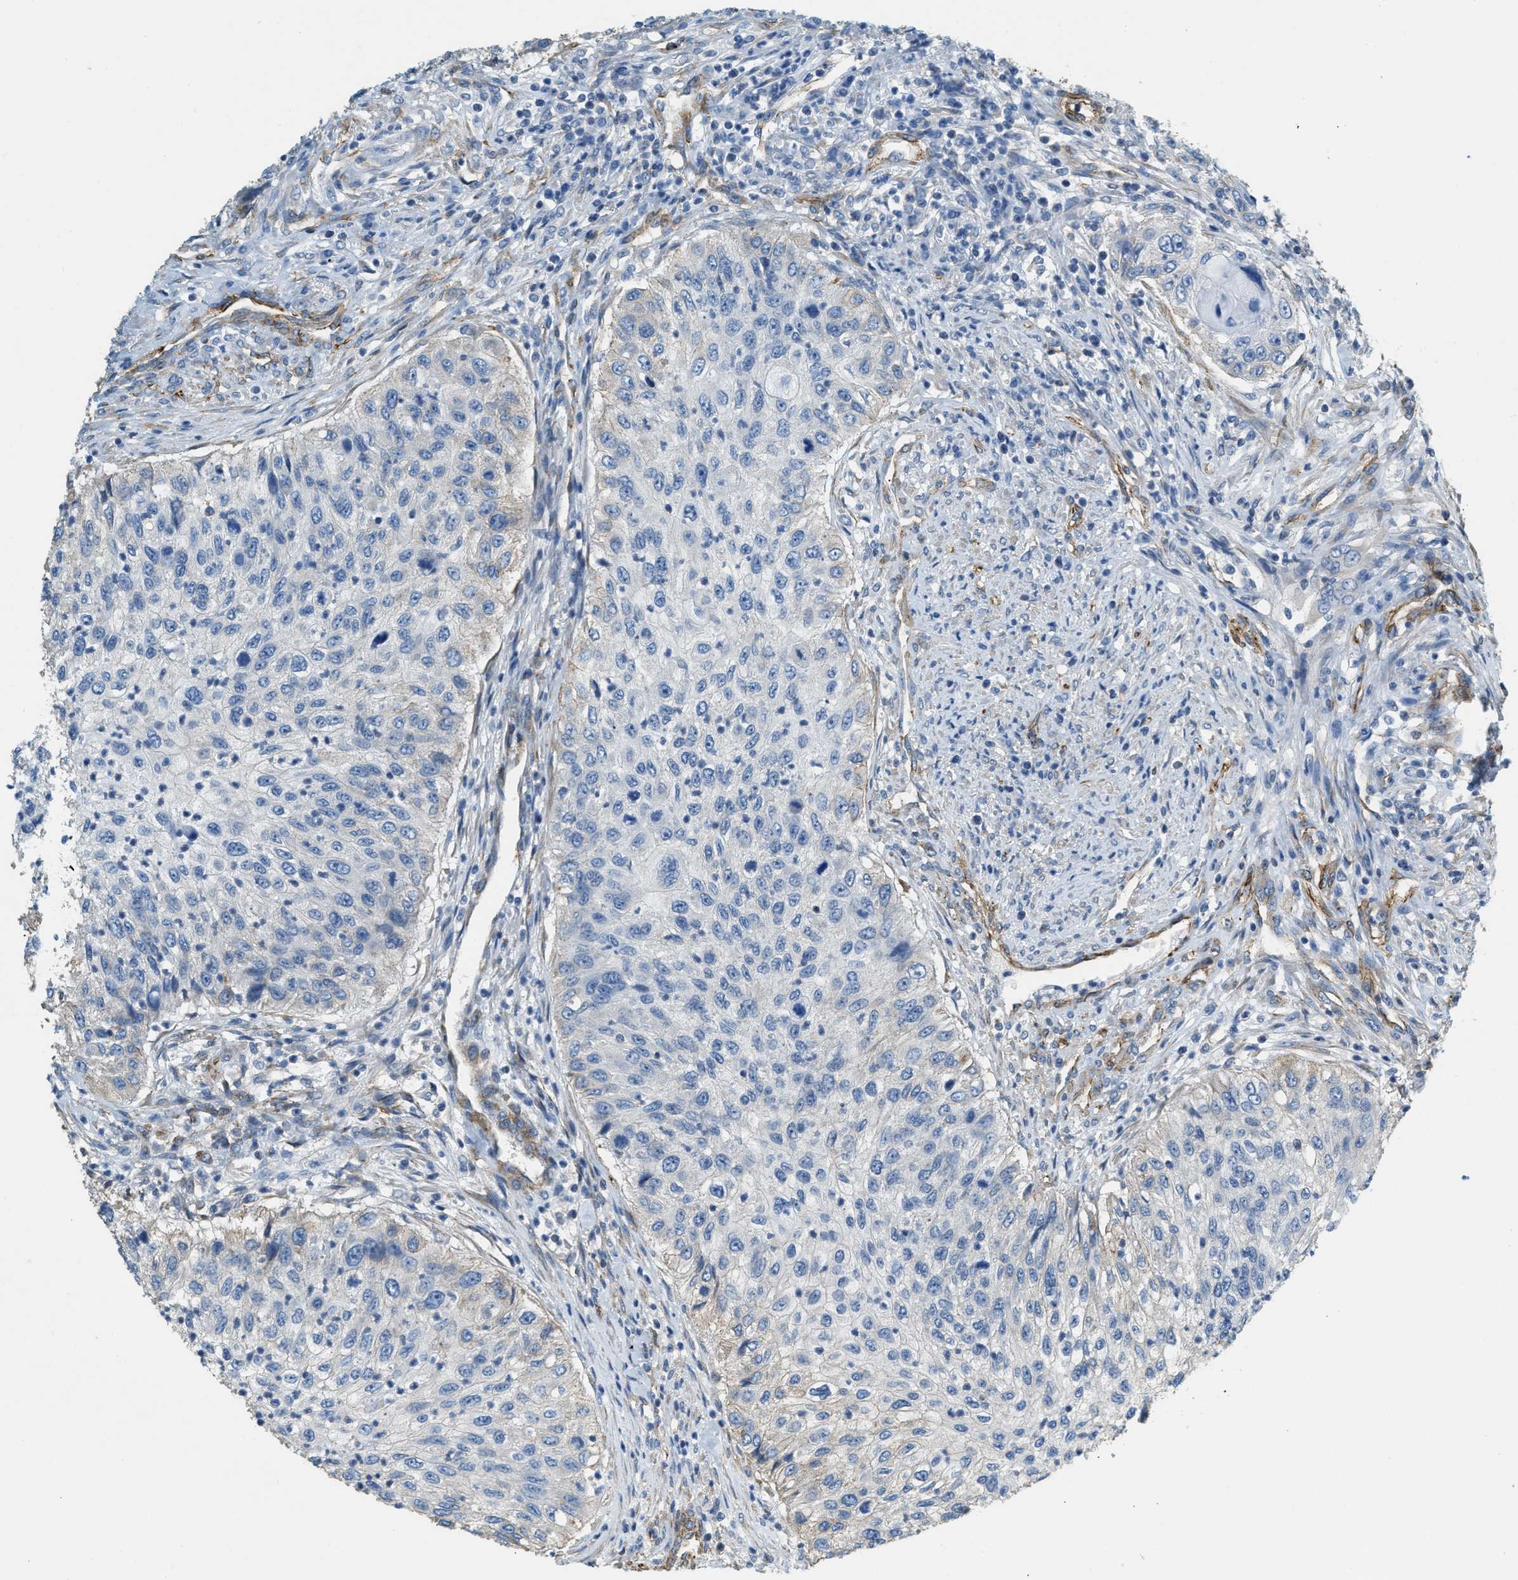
{"staining": {"intensity": "negative", "quantity": "none", "location": "none"}, "tissue": "urothelial cancer", "cell_type": "Tumor cells", "image_type": "cancer", "snomed": [{"axis": "morphology", "description": "Urothelial carcinoma, High grade"}, {"axis": "topography", "description": "Urinary bladder"}], "caption": "Tumor cells are negative for brown protein staining in high-grade urothelial carcinoma.", "gene": "TMEM43", "patient": {"sex": "female", "age": 60}}